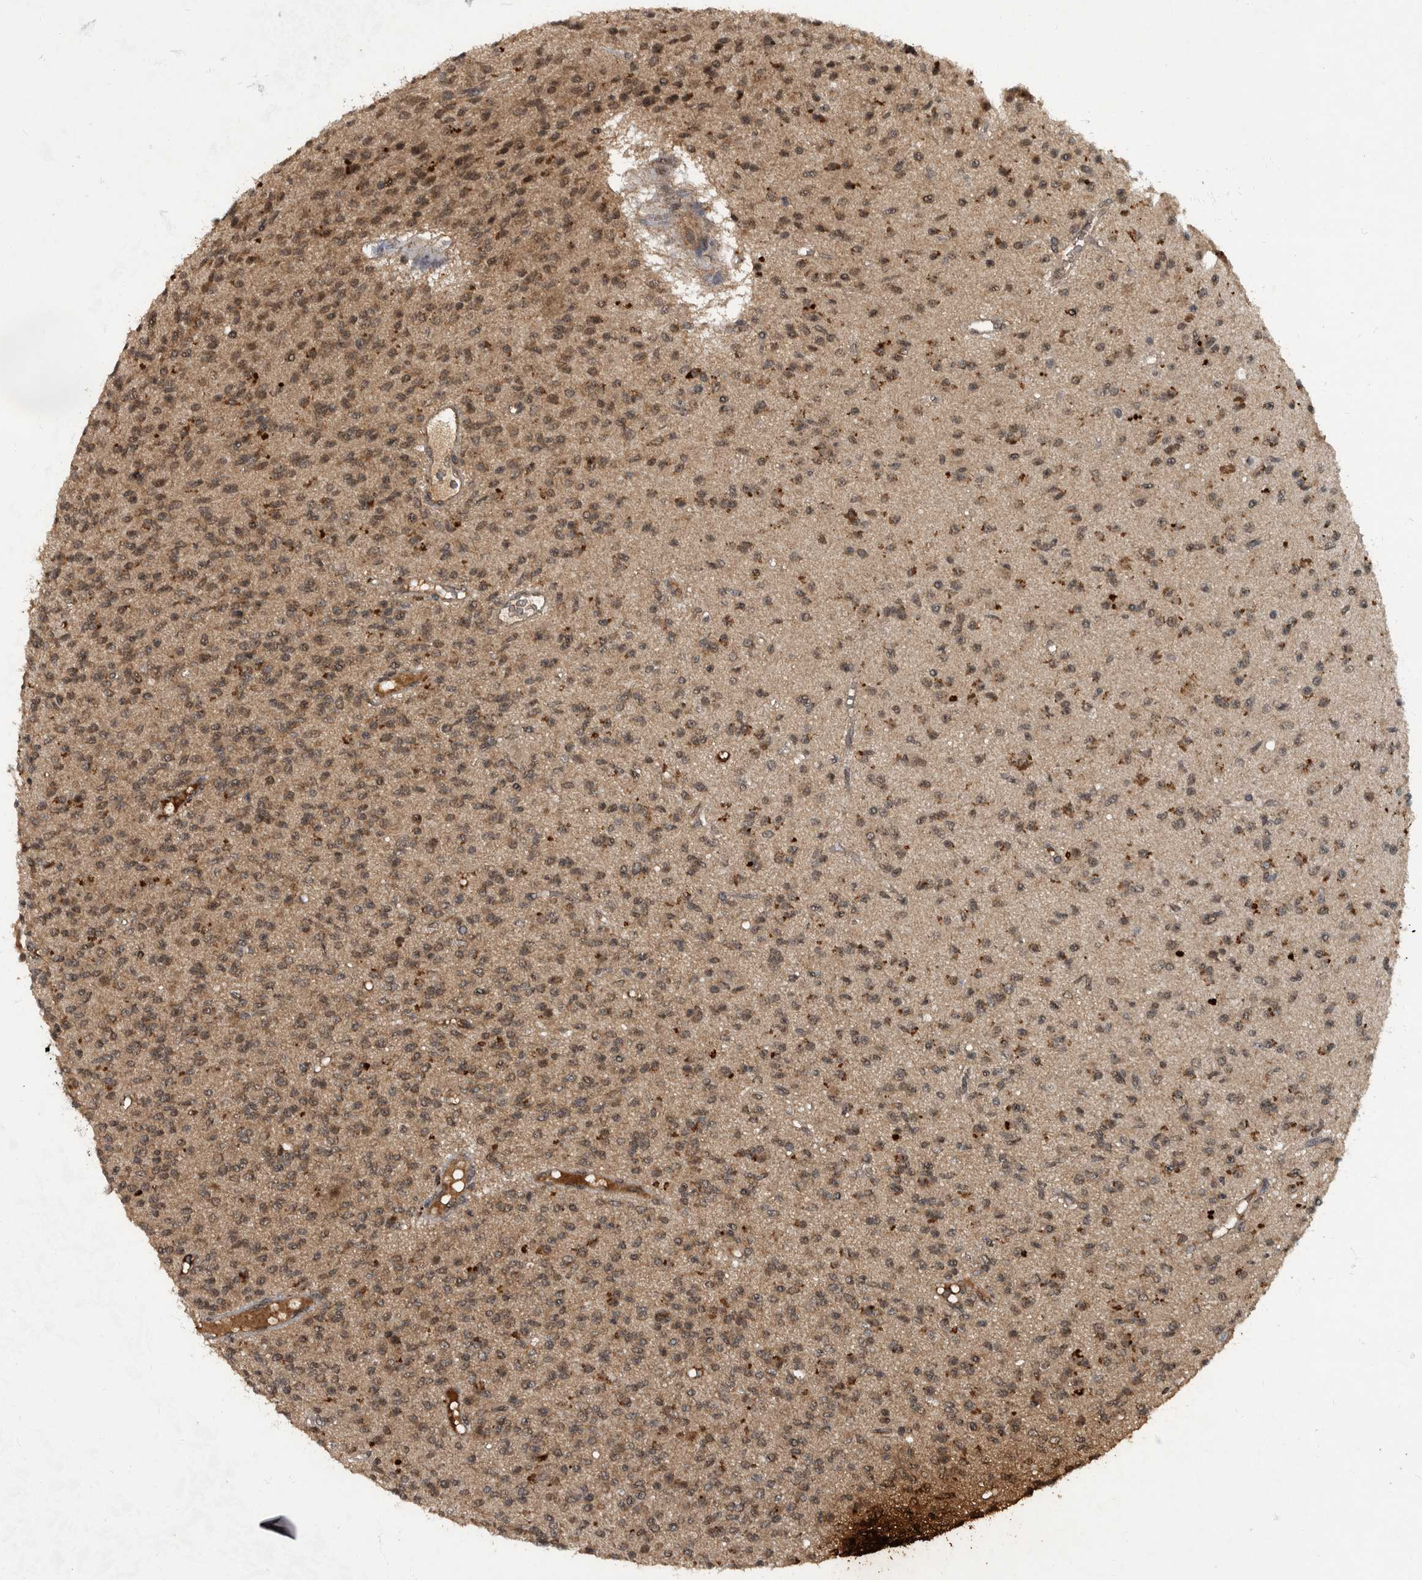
{"staining": {"intensity": "moderate", "quantity": ">75%", "location": "cytoplasmic/membranous,nuclear"}, "tissue": "glioma", "cell_type": "Tumor cells", "image_type": "cancer", "snomed": [{"axis": "morphology", "description": "Glioma, malignant, High grade"}, {"axis": "topography", "description": "Brain"}], "caption": "Protein expression analysis of glioma exhibits moderate cytoplasmic/membranous and nuclear expression in approximately >75% of tumor cells.", "gene": "FOXO1", "patient": {"sex": "male", "age": 34}}